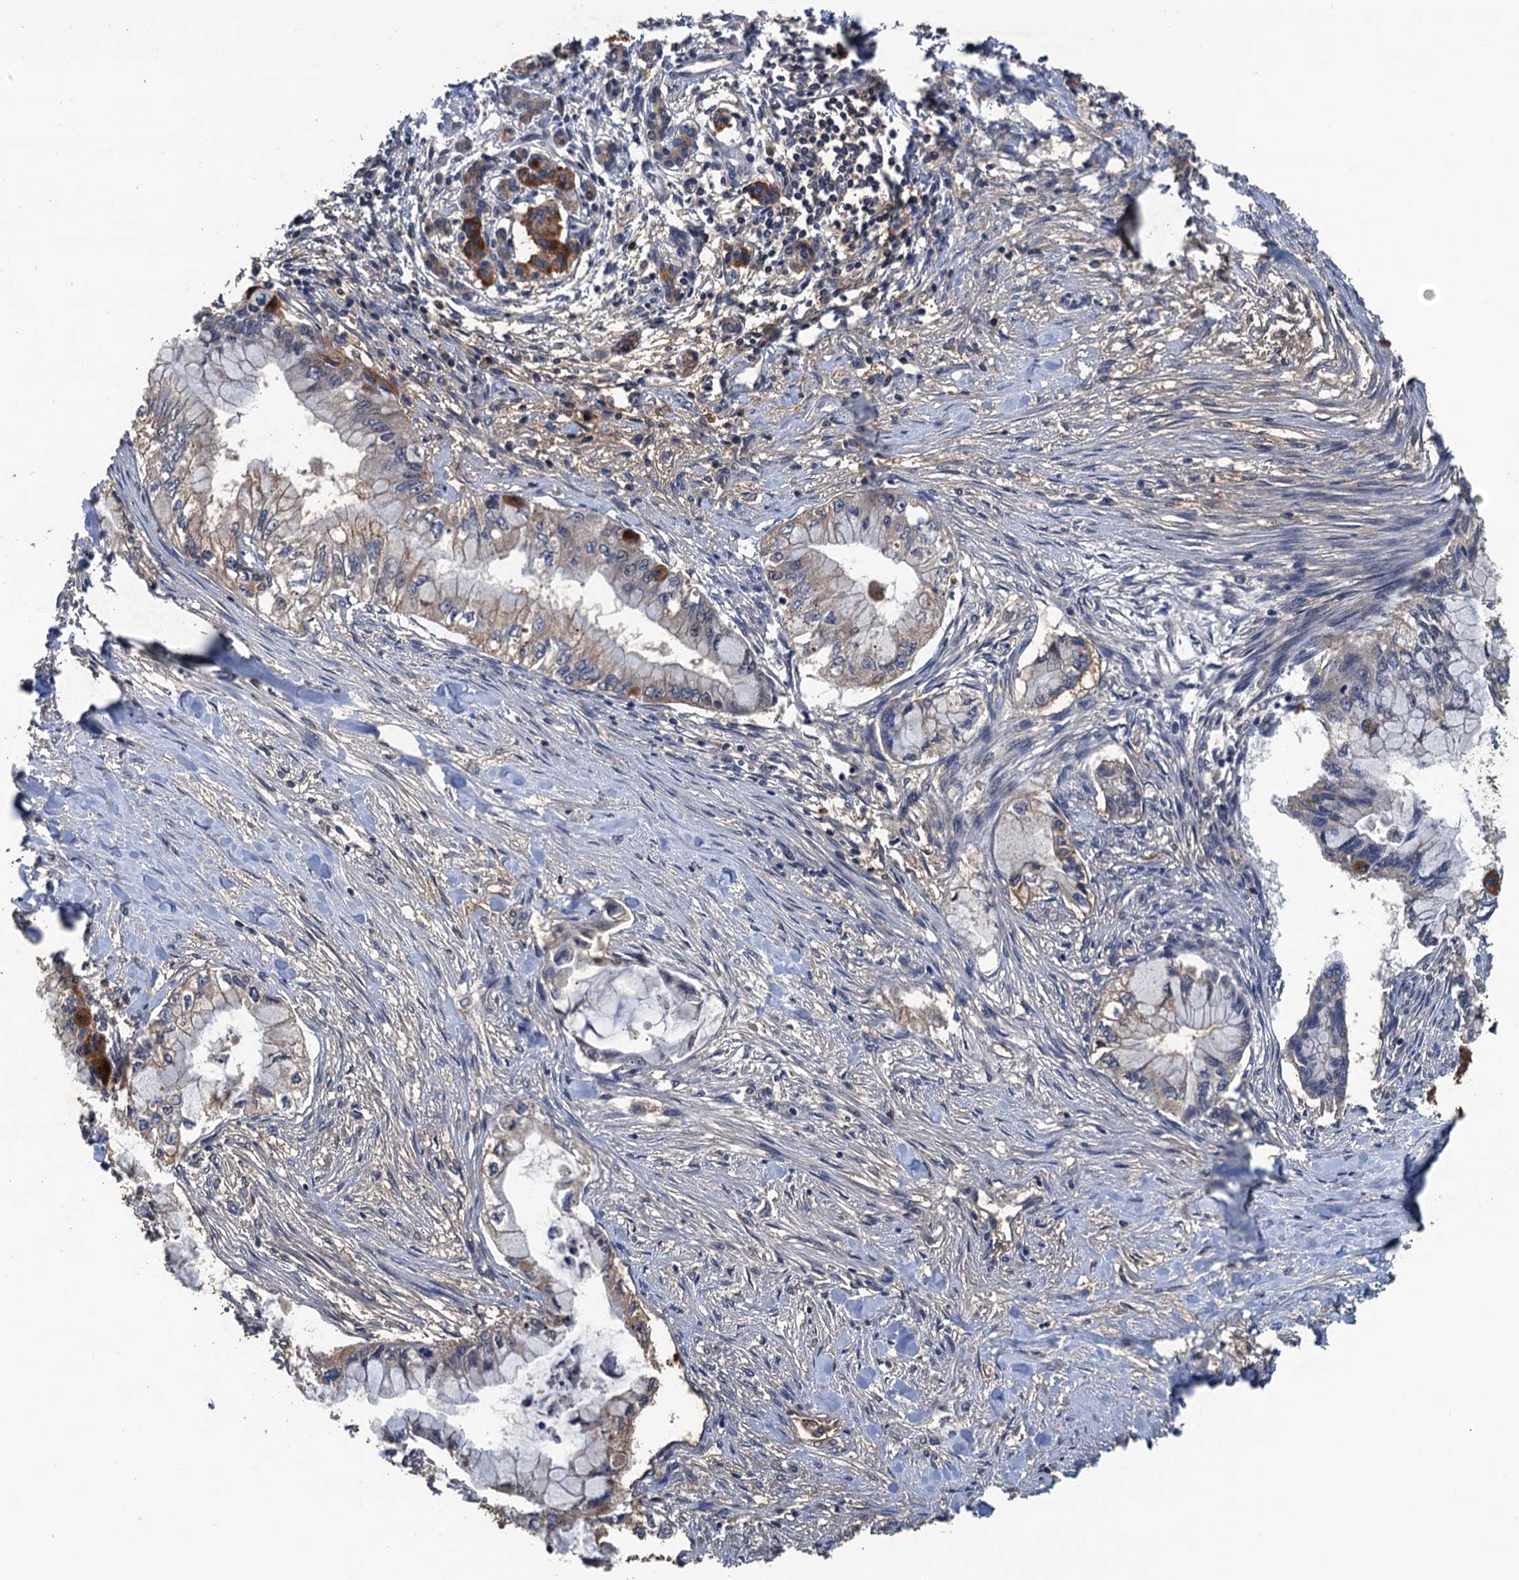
{"staining": {"intensity": "weak", "quantity": "<25%", "location": "cytoplasmic/membranous"}, "tissue": "pancreatic cancer", "cell_type": "Tumor cells", "image_type": "cancer", "snomed": [{"axis": "morphology", "description": "Adenocarcinoma, NOS"}, {"axis": "topography", "description": "Pancreas"}], "caption": "Image shows no significant protein expression in tumor cells of pancreatic cancer (adenocarcinoma). (Brightfield microscopy of DAB immunohistochemistry (IHC) at high magnification).", "gene": "ZNF438", "patient": {"sex": "female", "age": 78}}